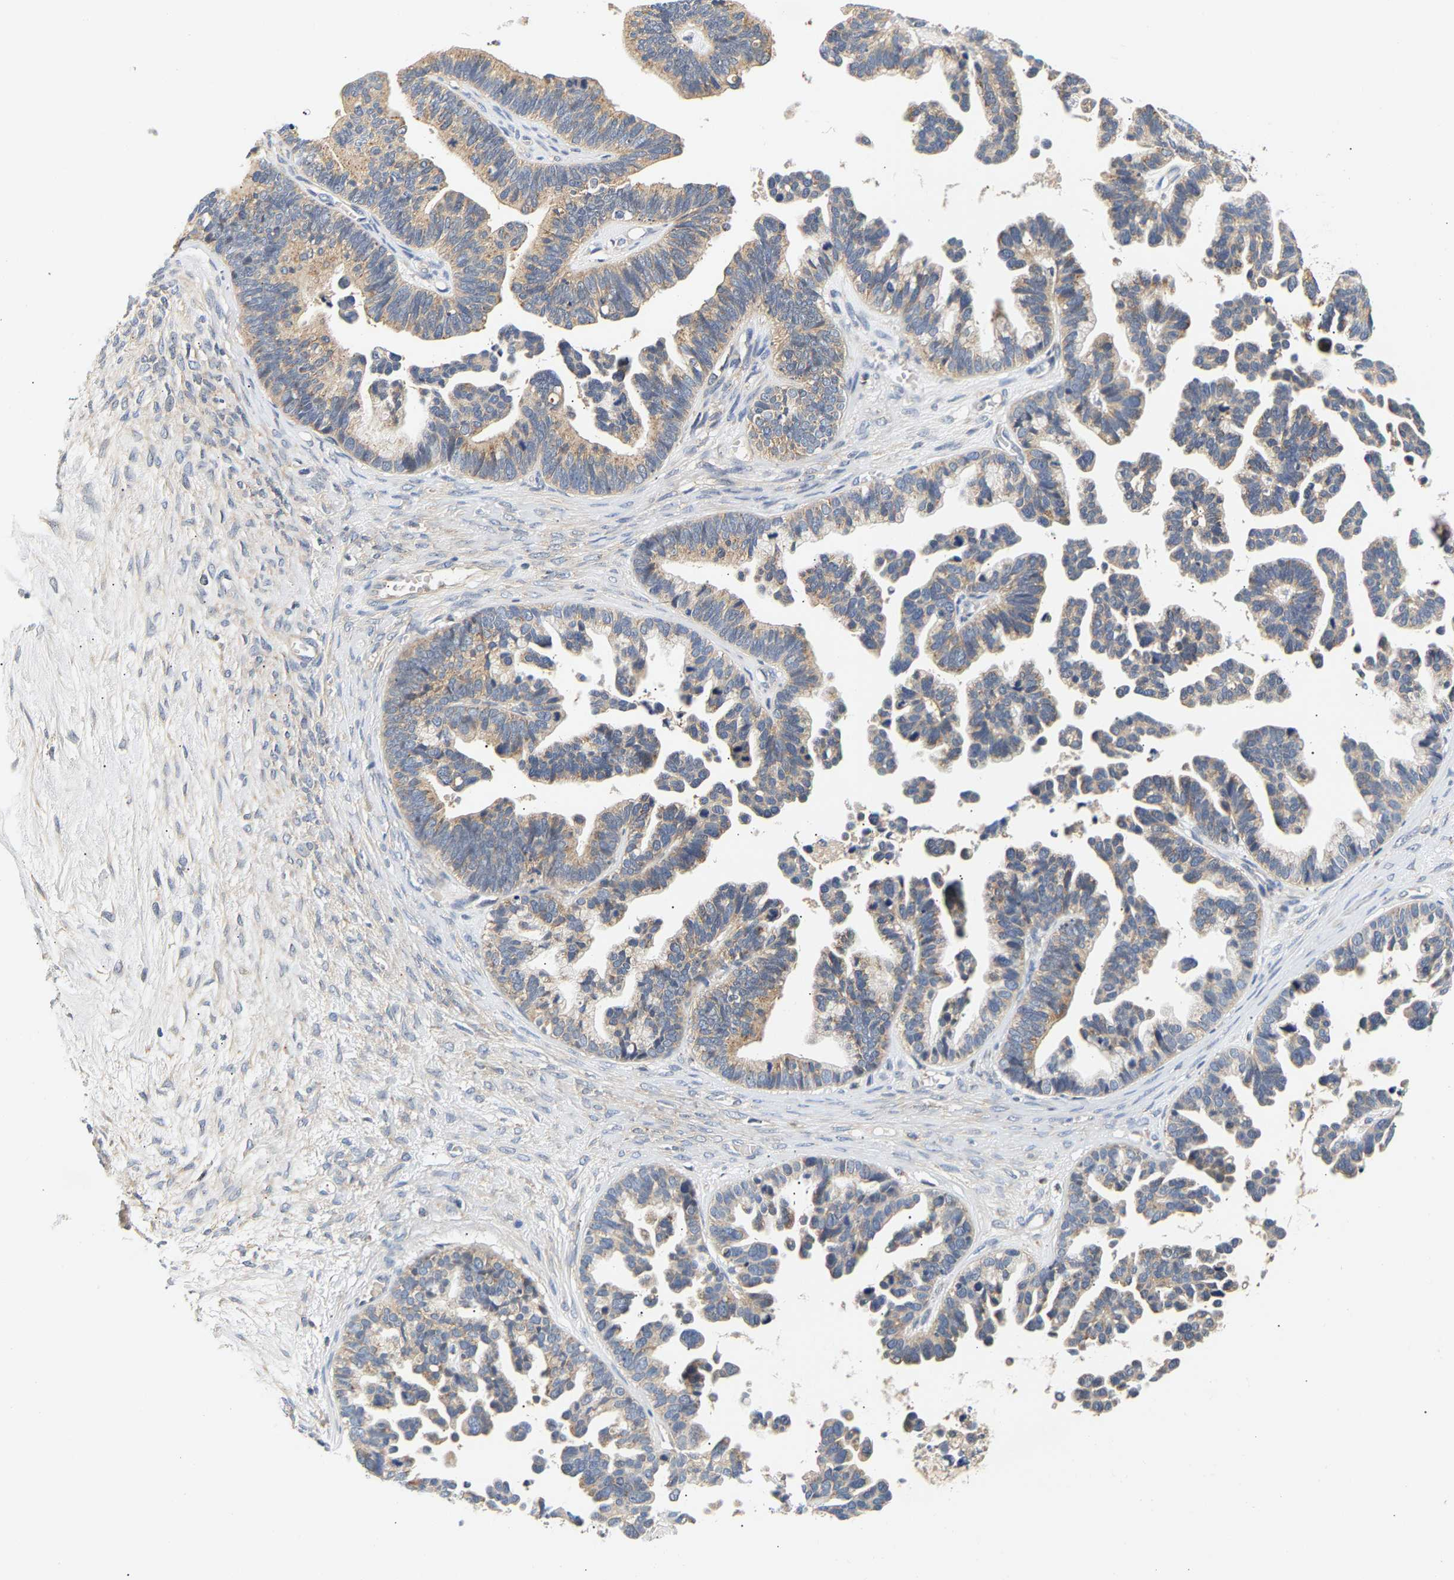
{"staining": {"intensity": "weak", "quantity": "25%-75%", "location": "cytoplasmic/membranous"}, "tissue": "ovarian cancer", "cell_type": "Tumor cells", "image_type": "cancer", "snomed": [{"axis": "morphology", "description": "Cystadenocarcinoma, serous, NOS"}, {"axis": "topography", "description": "Ovary"}], "caption": "Protein expression analysis of human serous cystadenocarcinoma (ovarian) reveals weak cytoplasmic/membranous positivity in about 25%-75% of tumor cells.", "gene": "PPID", "patient": {"sex": "female", "age": 56}}